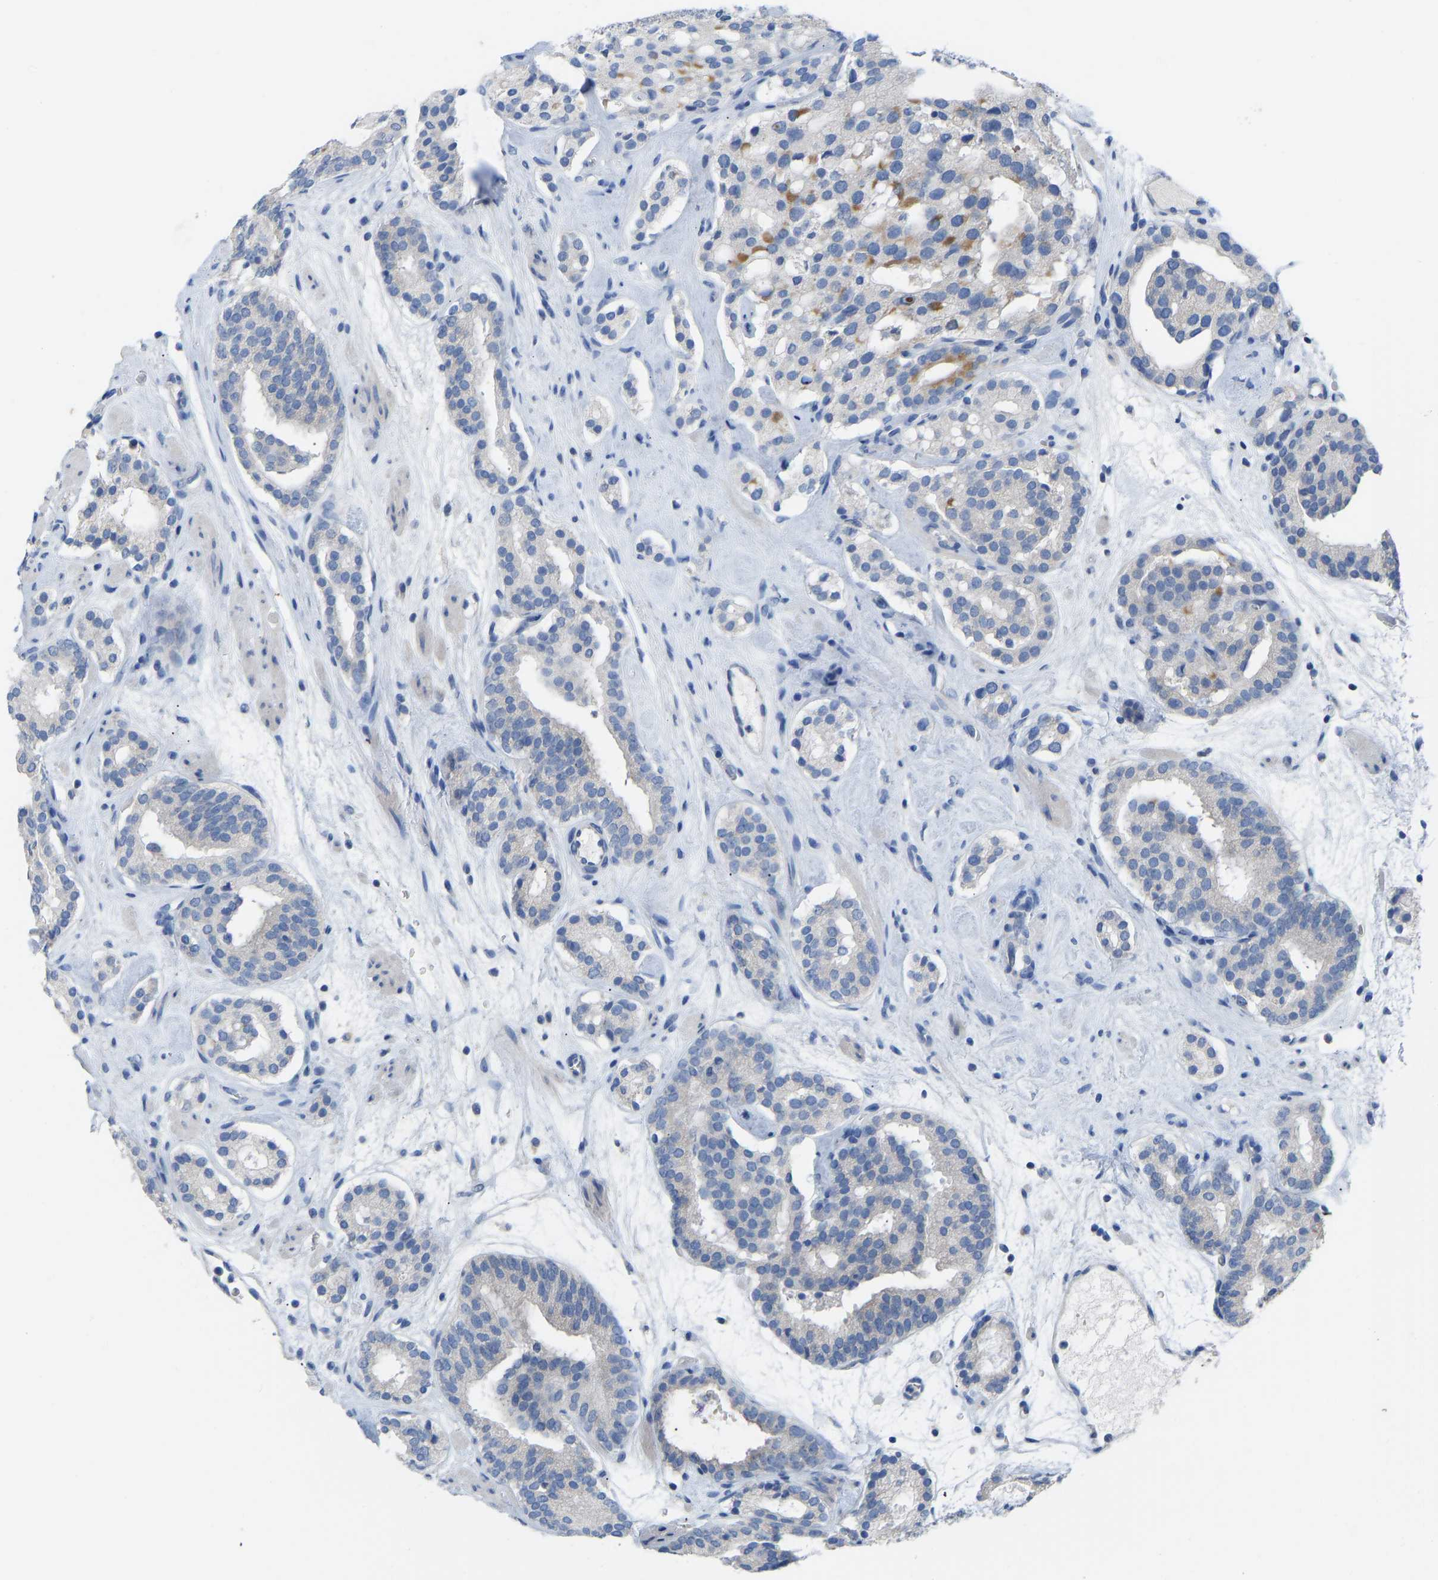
{"staining": {"intensity": "moderate", "quantity": "<25%", "location": "cytoplasmic/membranous"}, "tissue": "prostate cancer", "cell_type": "Tumor cells", "image_type": "cancer", "snomed": [{"axis": "morphology", "description": "Adenocarcinoma, Low grade"}, {"axis": "topography", "description": "Prostate"}], "caption": "Immunohistochemical staining of human adenocarcinoma (low-grade) (prostate) demonstrates moderate cytoplasmic/membranous protein positivity in about <25% of tumor cells. (Brightfield microscopy of DAB IHC at high magnification).", "gene": "OLIG2", "patient": {"sex": "male", "age": 69}}